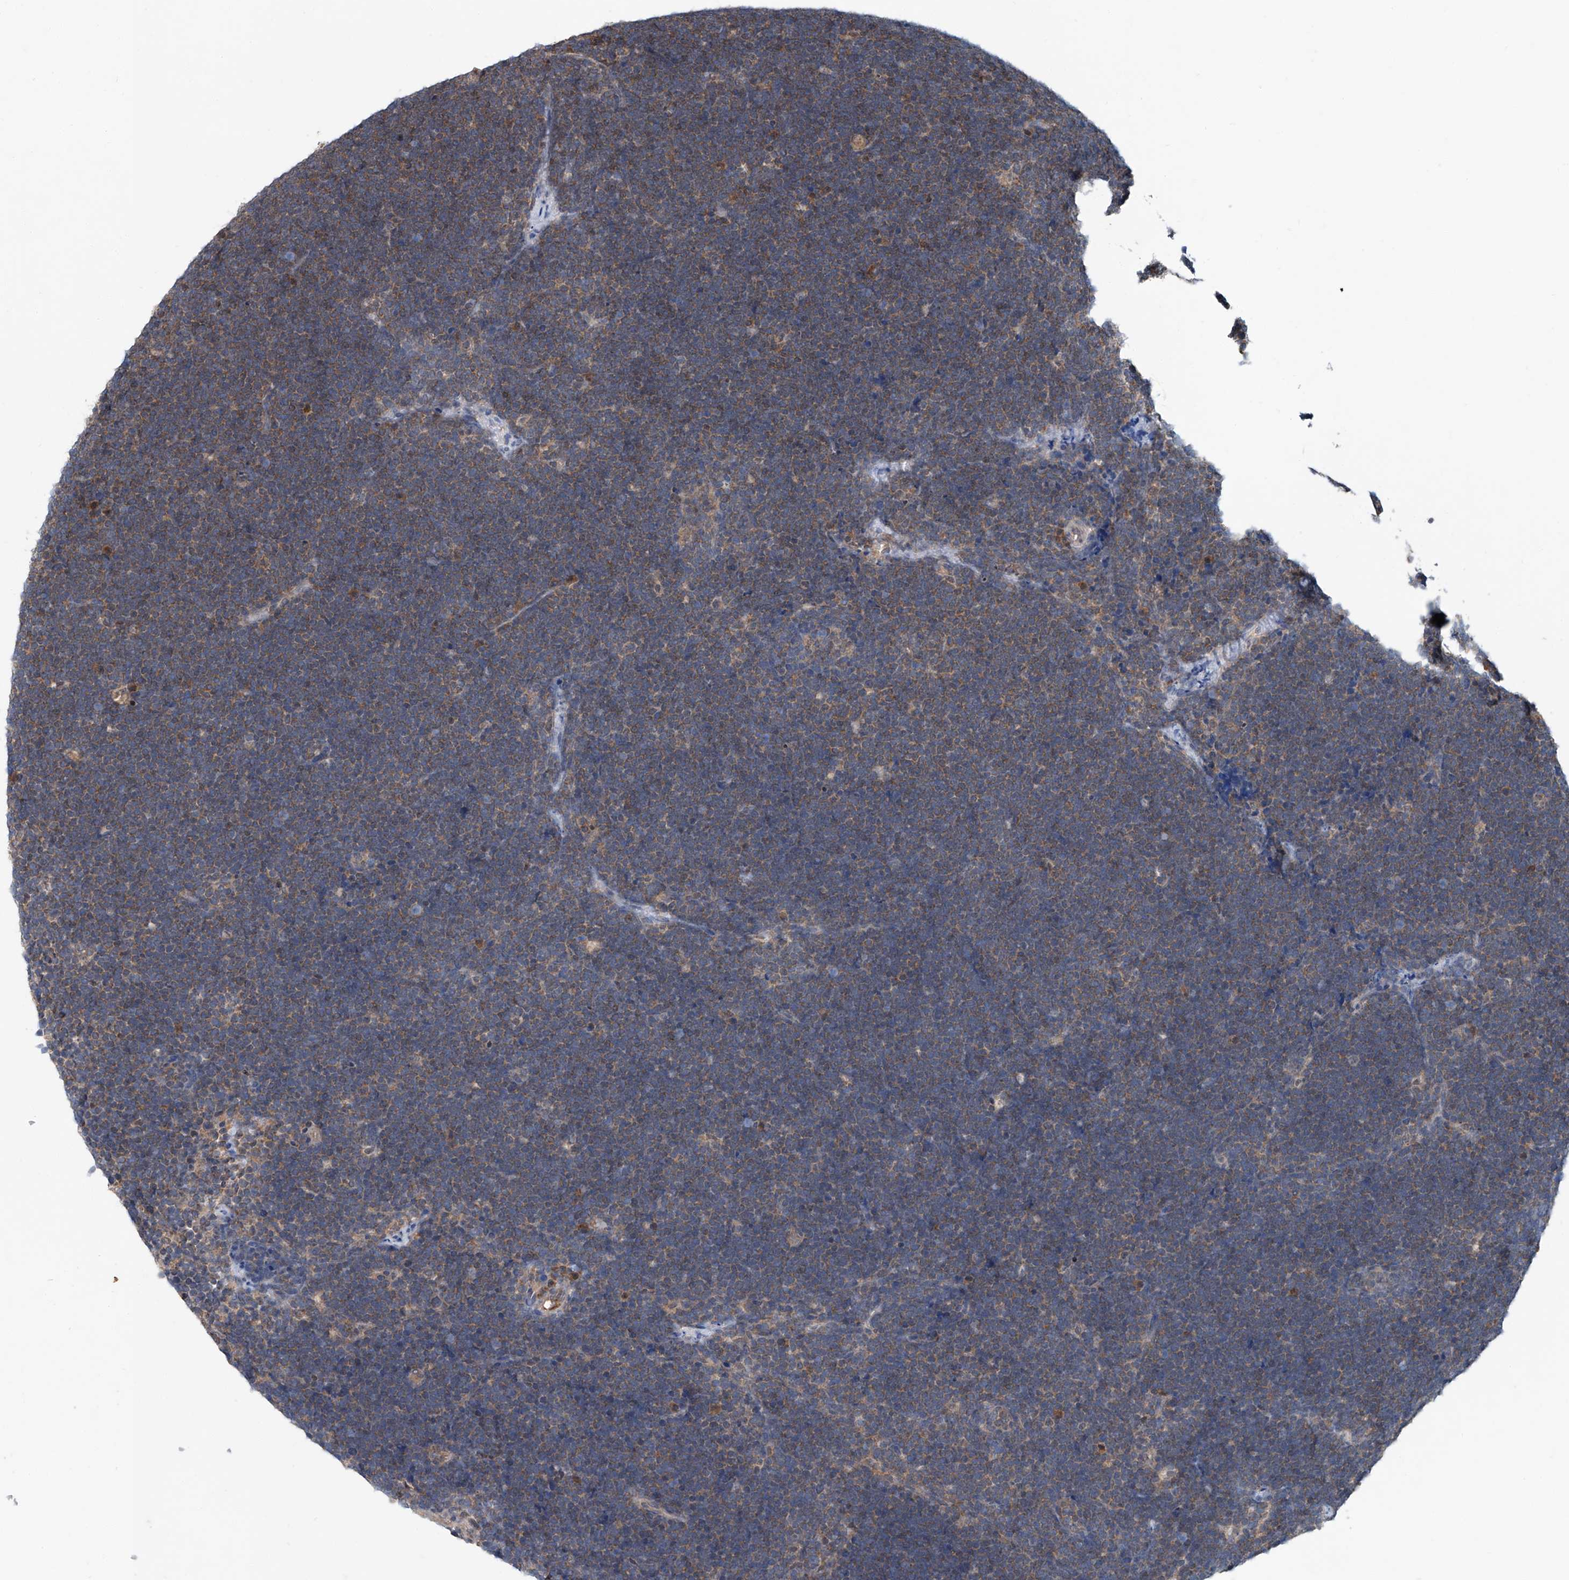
{"staining": {"intensity": "moderate", "quantity": "25%-75%", "location": "cytoplasmic/membranous"}, "tissue": "lymphoma", "cell_type": "Tumor cells", "image_type": "cancer", "snomed": [{"axis": "morphology", "description": "Malignant lymphoma, non-Hodgkin's type, High grade"}, {"axis": "topography", "description": "Lymph node"}], "caption": "Lymphoma stained for a protein (brown) displays moderate cytoplasmic/membranous positive expression in approximately 25%-75% of tumor cells.", "gene": "CLK1", "patient": {"sex": "male", "age": 13}}